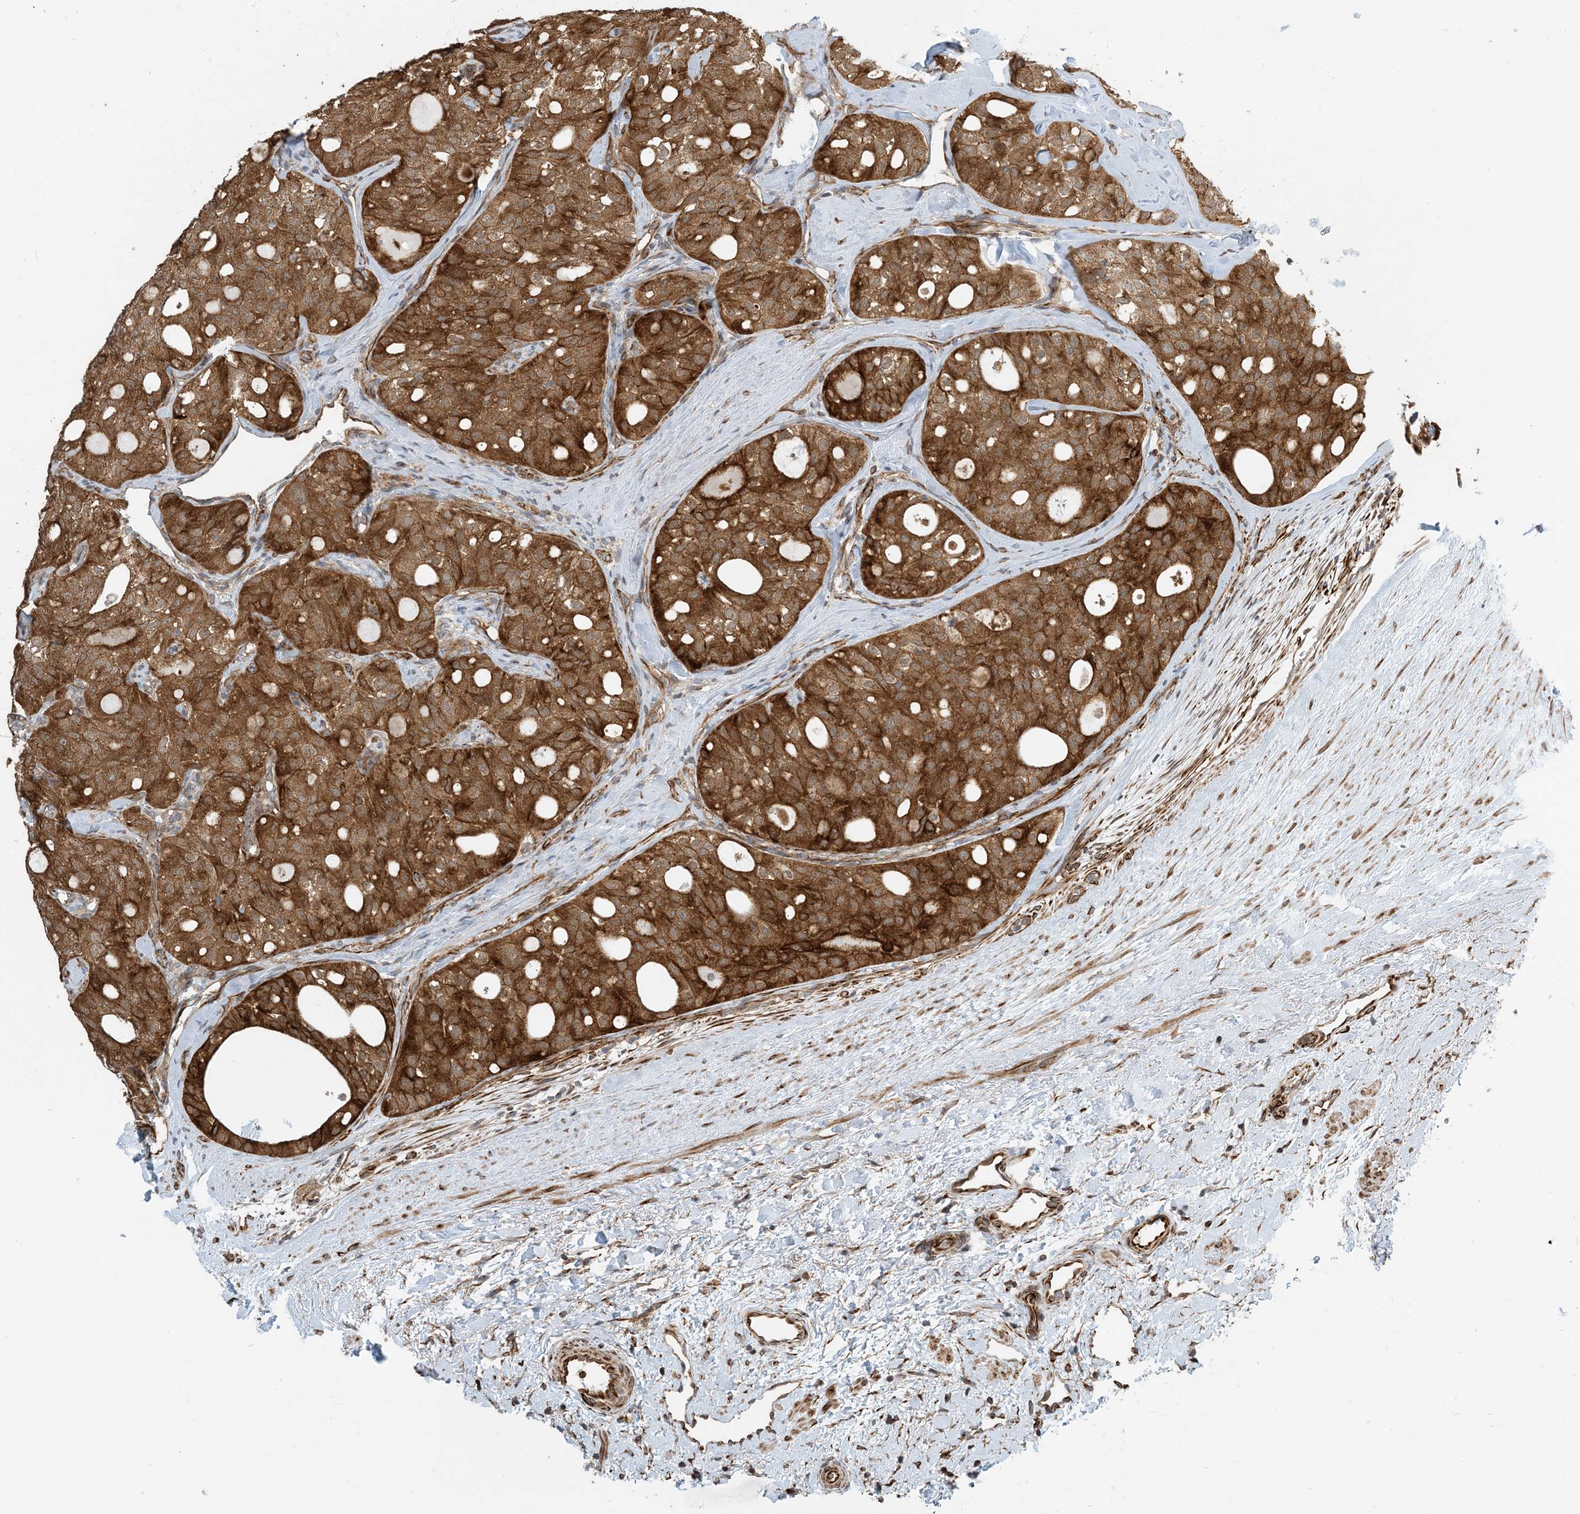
{"staining": {"intensity": "strong", "quantity": ">75%", "location": "cytoplasmic/membranous"}, "tissue": "thyroid cancer", "cell_type": "Tumor cells", "image_type": "cancer", "snomed": [{"axis": "morphology", "description": "Follicular adenoma carcinoma, NOS"}, {"axis": "topography", "description": "Thyroid gland"}], "caption": "Thyroid cancer stained with DAB (3,3'-diaminobenzidine) IHC reveals high levels of strong cytoplasmic/membranous staining in about >75% of tumor cells. (Stains: DAB in brown, nuclei in blue, Microscopy: brightfield microscopy at high magnification).", "gene": "ZBTB3", "patient": {"sex": "male", "age": 75}}